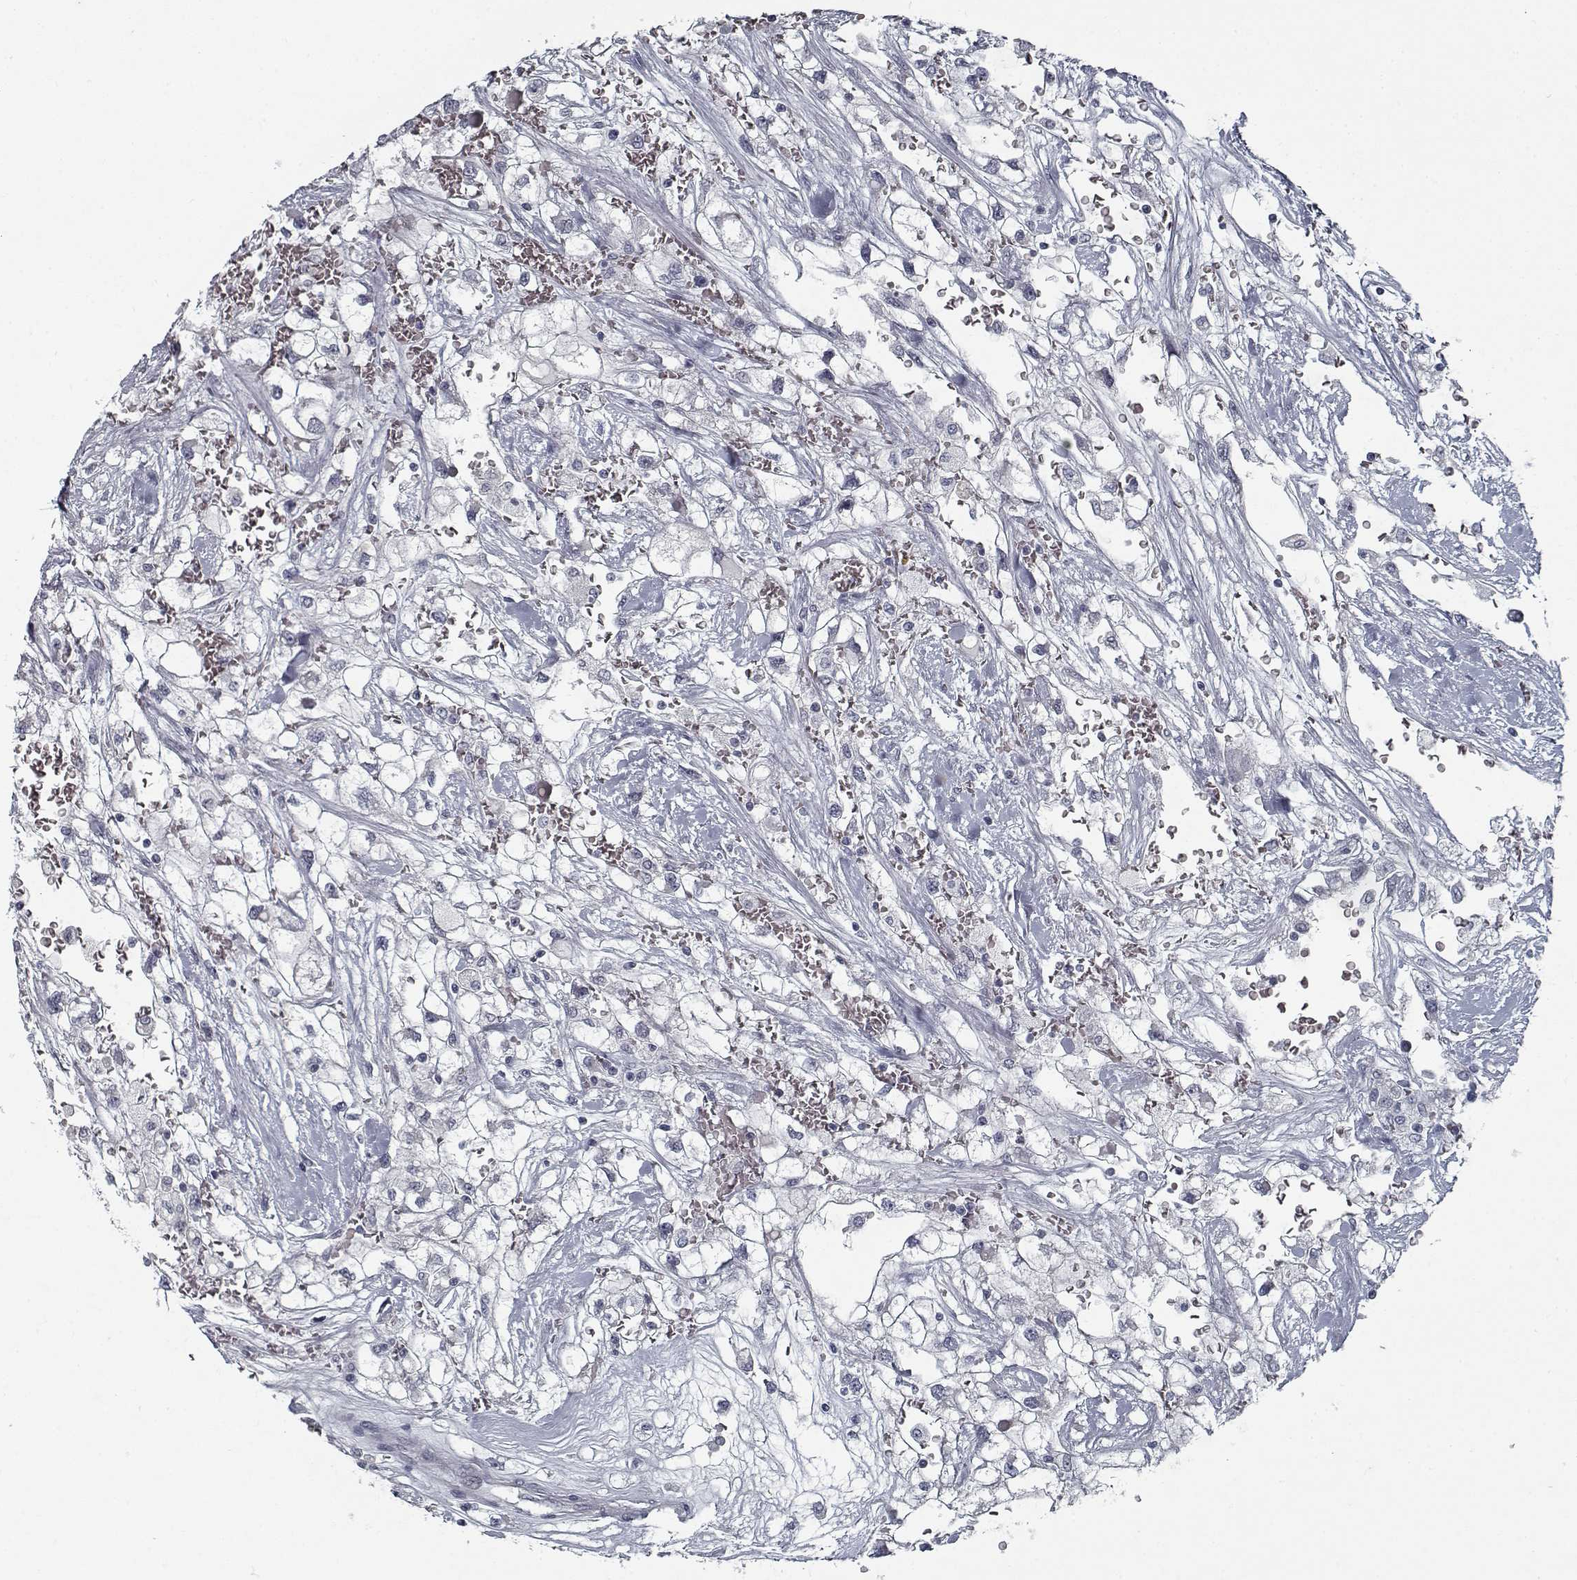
{"staining": {"intensity": "negative", "quantity": "none", "location": "none"}, "tissue": "renal cancer", "cell_type": "Tumor cells", "image_type": "cancer", "snomed": [{"axis": "morphology", "description": "Adenocarcinoma, NOS"}, {"axis": "topography", "description": "Kidney"}], "caption": "Human adenocarcinoma (renal) stained for a protein using immunohistochemistry reveals no staining in tumor cells.", "gene": "GAD2", "patient": {"sex": "male", "age": 59}}